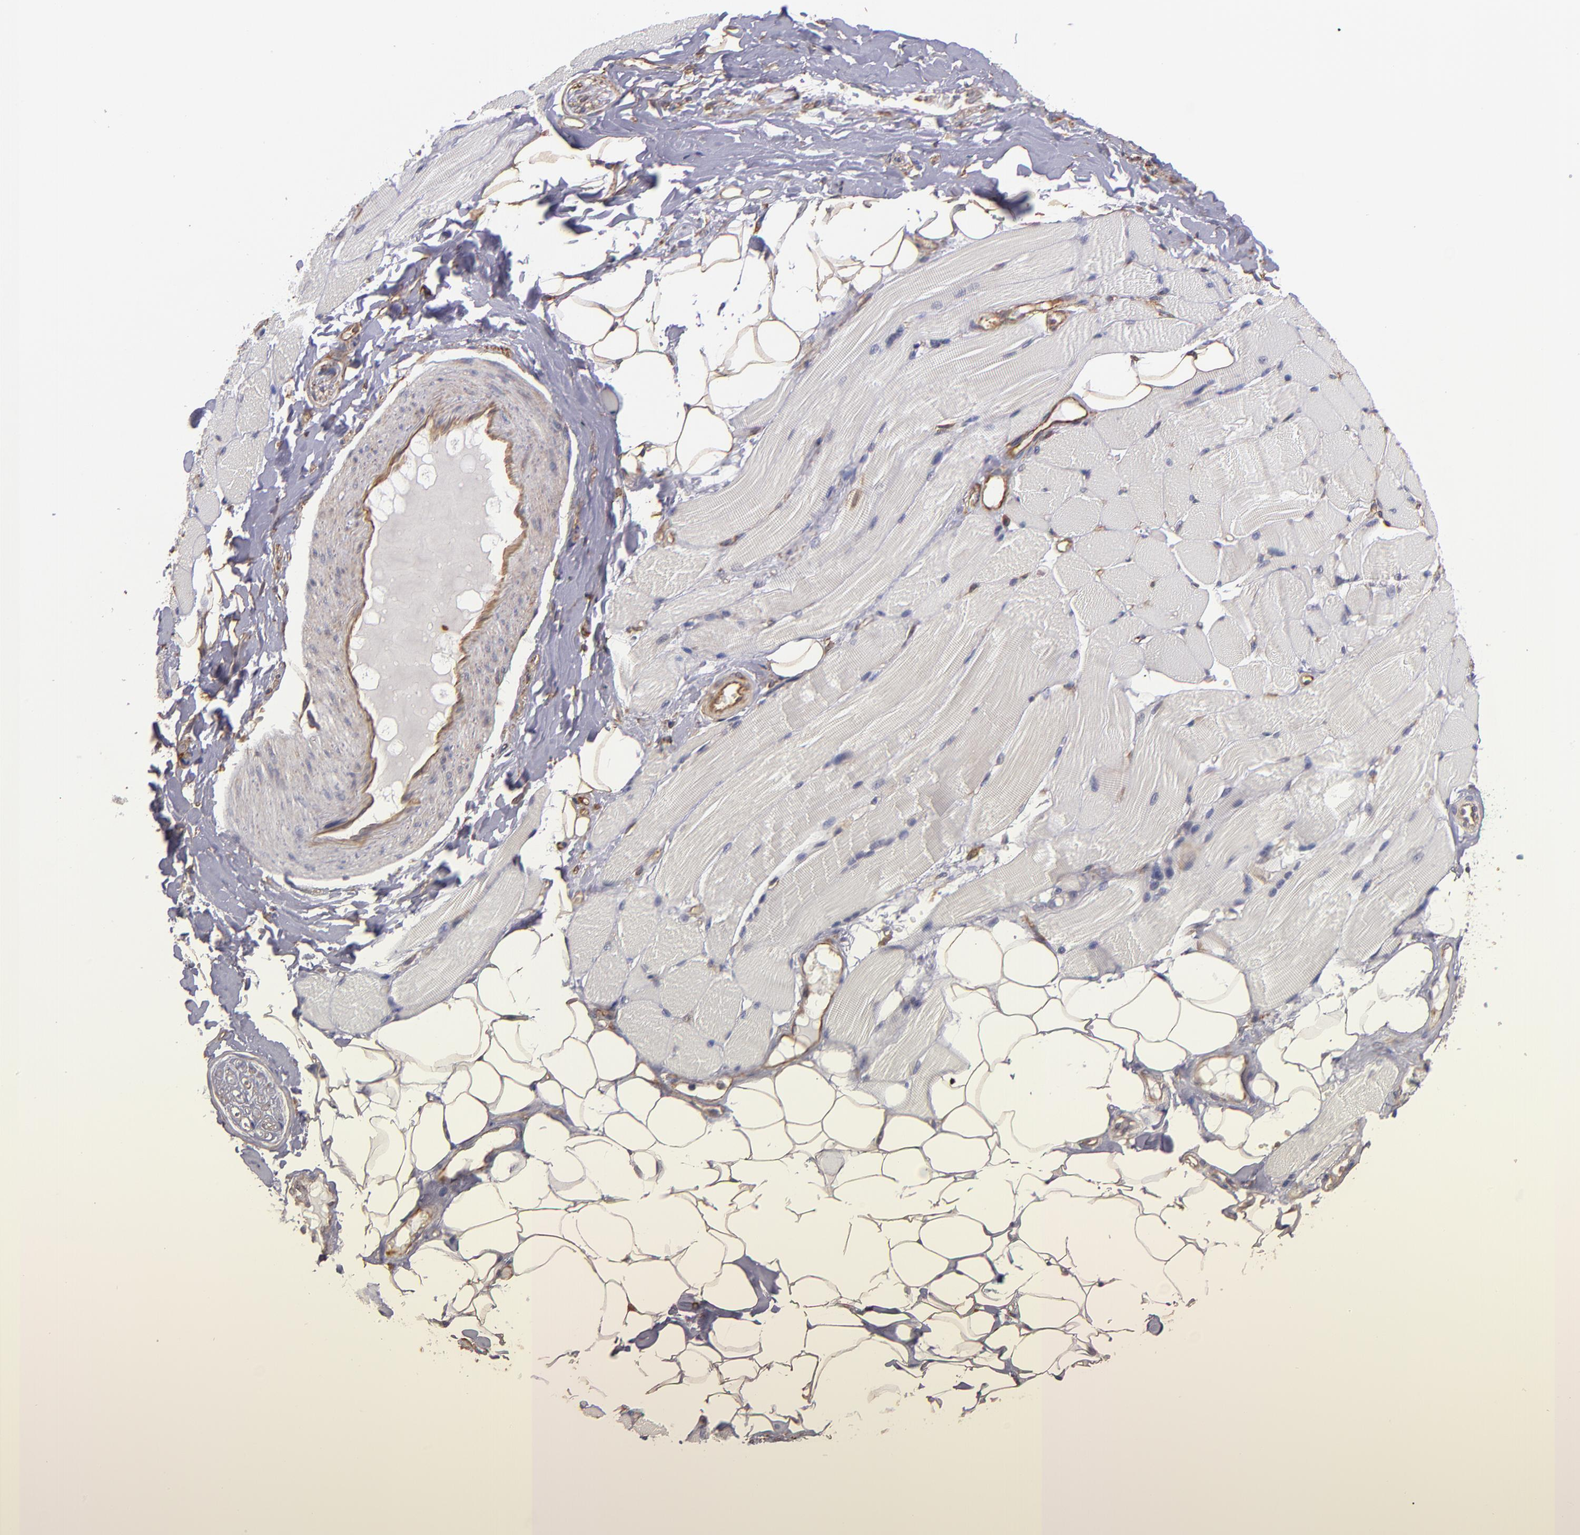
{"staining": {"intensity": "negative", "quantity": "none", "location": "none"}, "tissue": "skeletal muscle", "cell_type": "Myocytes", "image_type": "normal", "snomed": [{"axis": "morphology", "description": "Normal tissue, NOS"}, {"axis": "topography", "description": "Skeletal muscle"}, {"axis": "topography", "description": "Peripheral nerve tissue"}], "caption": "High power microscopy photomicrograph of an immunohistochemistry (IHC) micrograph of benign skeletal muscle, revealing no significant staining in myocytes.", "gene": "ABCC1", "patient": {"sex": "female", "age": 84}}